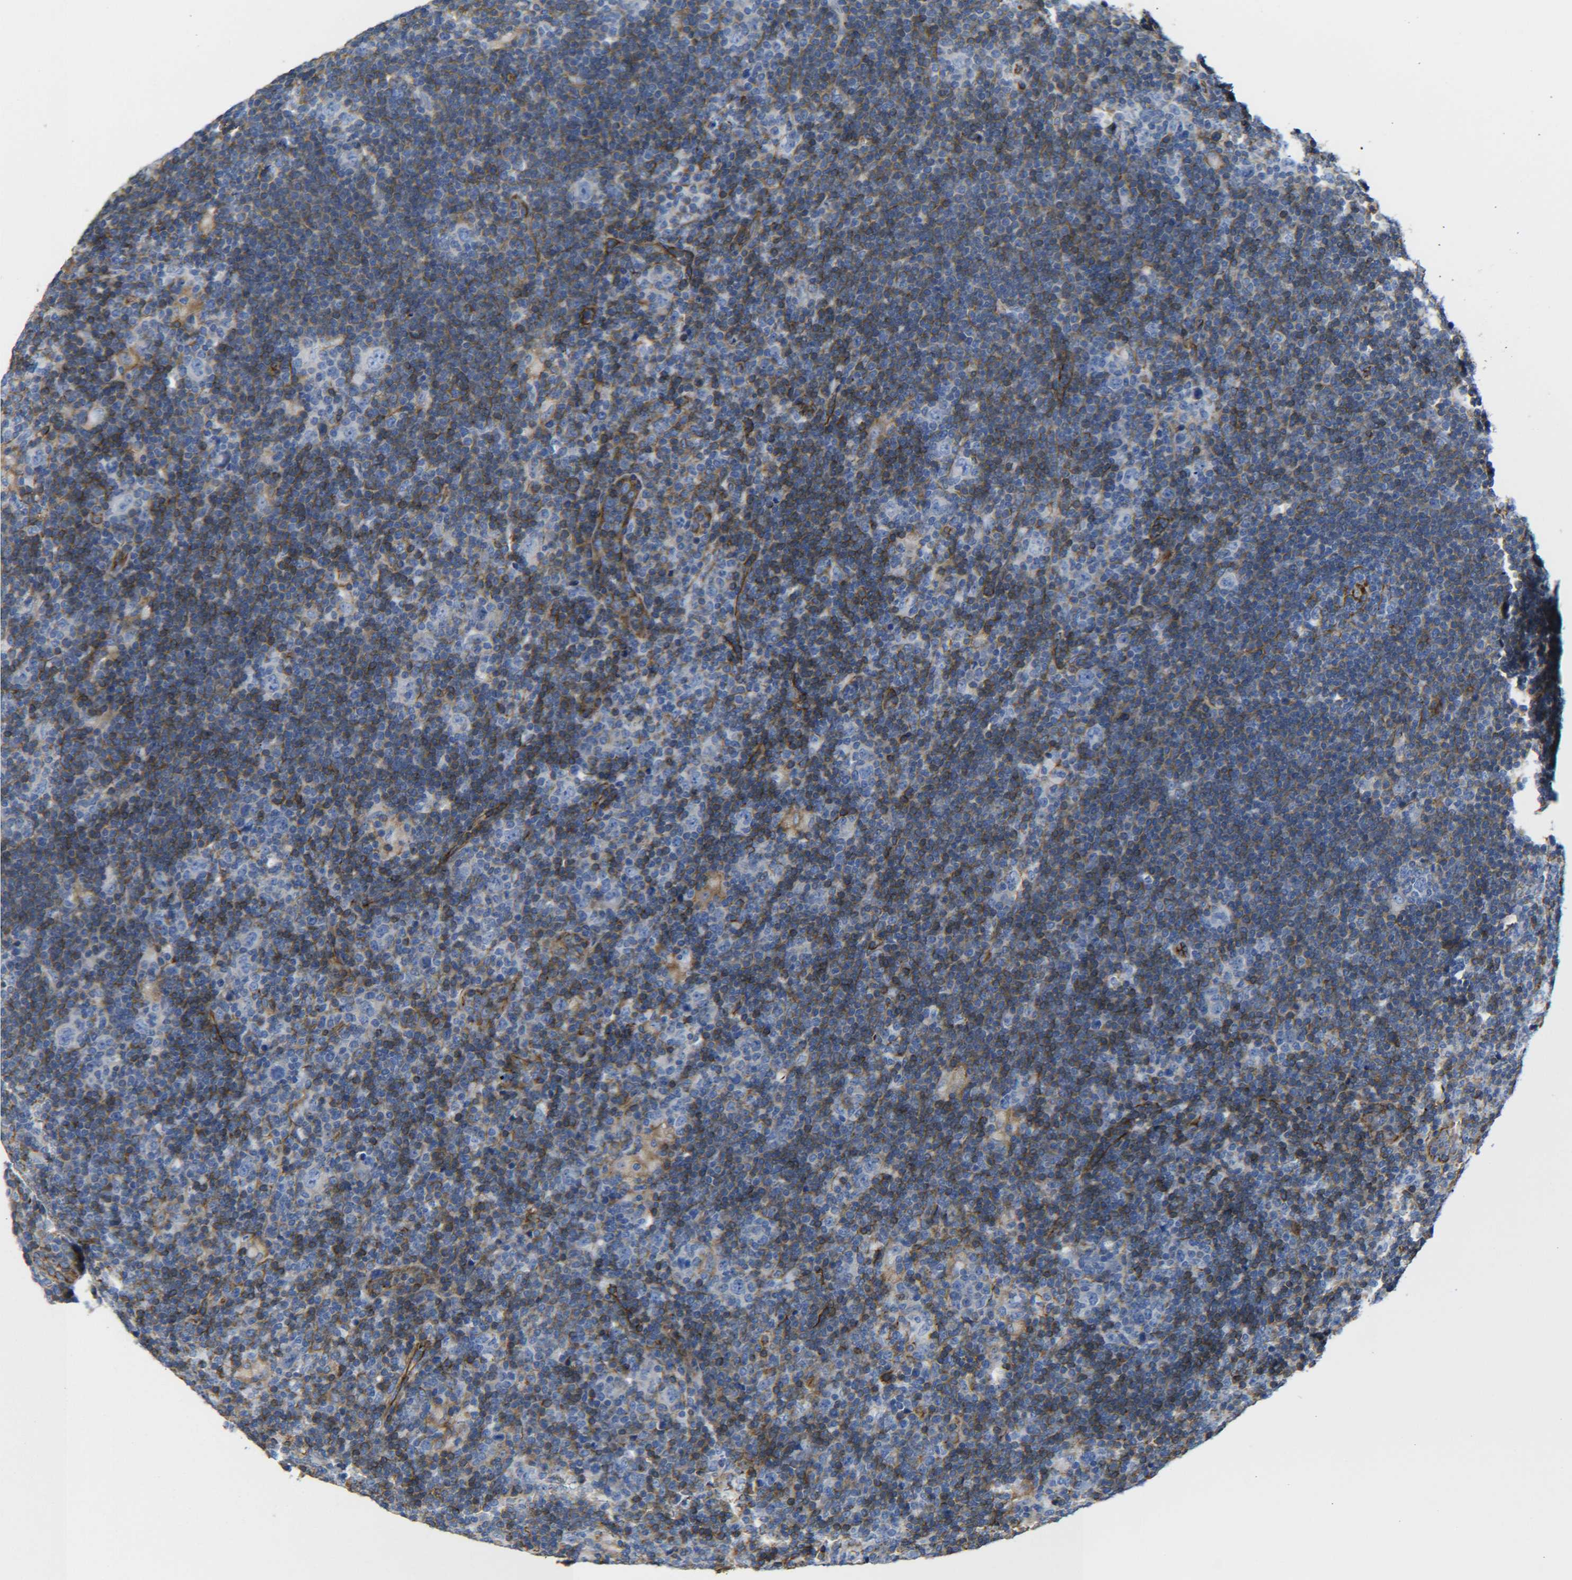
{"staining": {"intensity": "negative", "quantity": "none", "location": "none"}, "tissue": "lymphoma", "cell_type": "Tumor cells", "image_type": "cancer", "snomed": [{"axis": "morphology", "description": "Hodgkin's disease, NOS"}, {"axis": "topography", "description": "Lymph node"}], "caption": "IHC photomicrograph of human Hodgkin's disease stained for a protein (brown), which shows no expression in tumor cells.", "gene": "SPTBN1", "patient": {"sex": "female", "age": 57}}